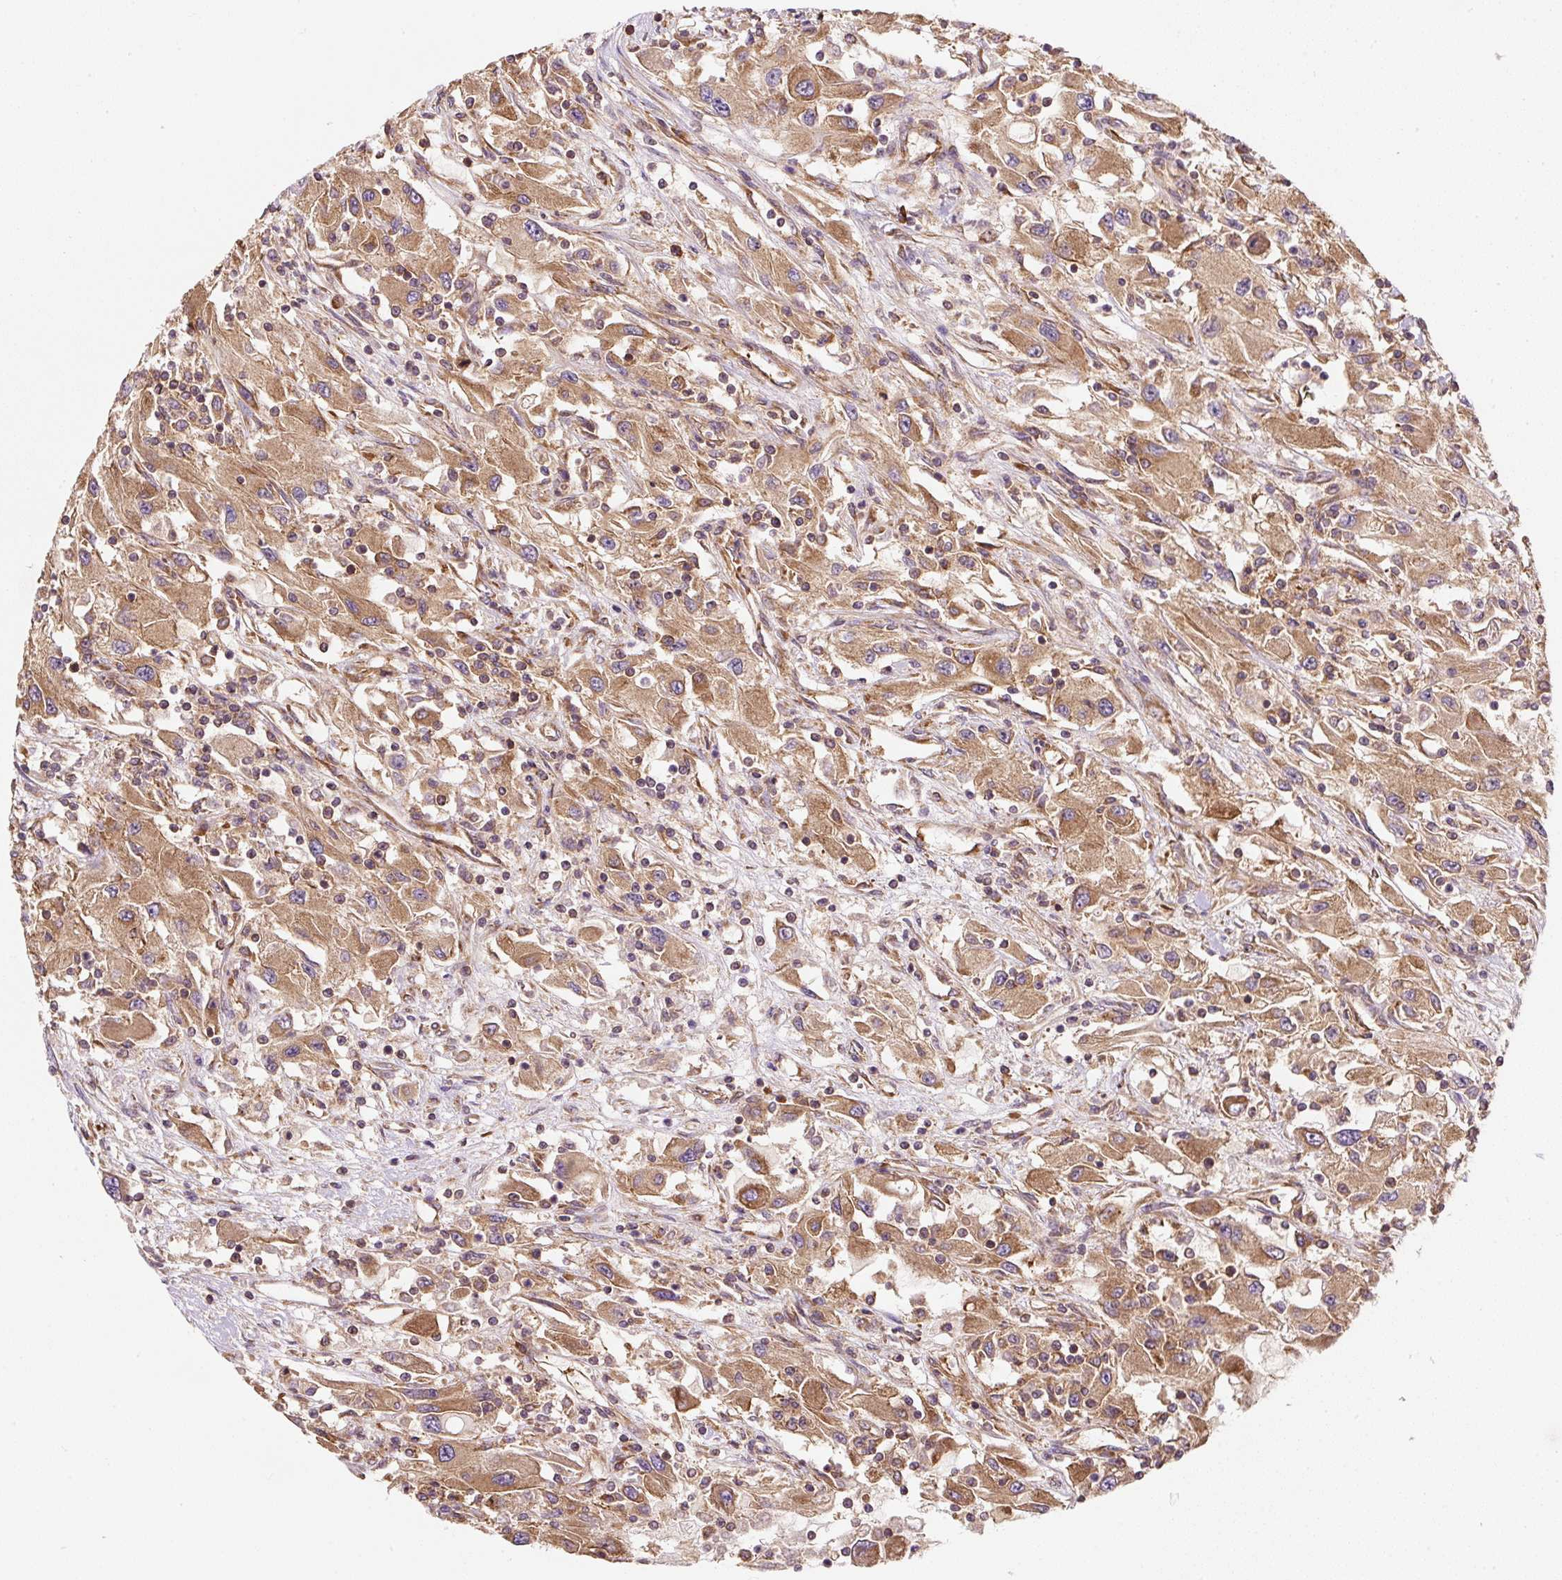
{"staining": {"intensity": "moderate", "quantity": ">75%", "location": "cytoplasmic/membranous"}, "tissue": "renal cancer", "cell_type": "Tumor cells", "image_type": "cancer", "snomed": [{"axis": "morphology", "description": "Adenocarcinoma, NOS"}, {"axis": "topography", "description": "Kidney"}], "caption": "A histopathology image of renal cancer (adenocarcinoma) stained for a protein demonstrates moderate cytoplasmic/membranous brown staining in tumor cells.", "gene": "EIF2S2", "patient": {"sex": "female", "age": 67}}